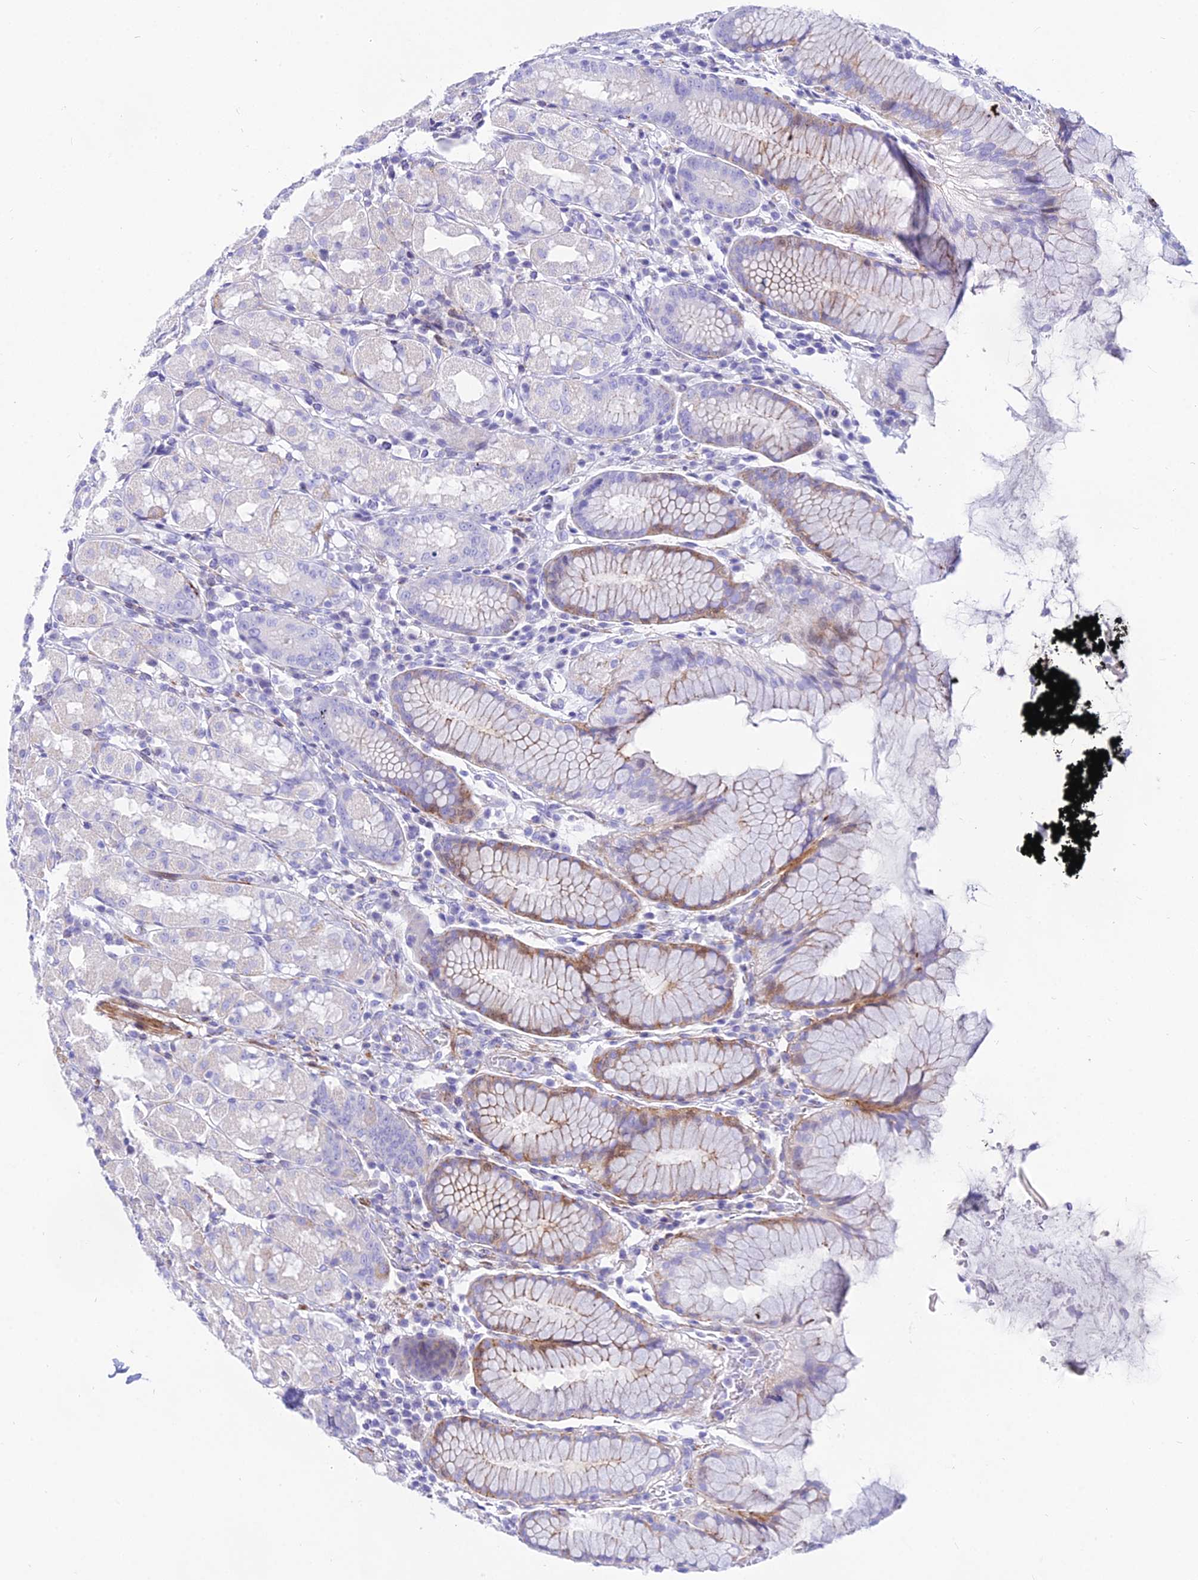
{"staining": {"intensity": "moderate", "quantity": "<25%", "location": "cytoplasmic/membranous"}, "tissue": "stomach", "cell_type": "Glandular cells", "image_type": "normal", "snomed": [{"axis": "morphology", "description": "Normal tissue, NOS"}, {"axis": "topography", "description": "Stomach, lower"}], "caption": "IHC staining of normal stomach, which exhibits low levels of moderate cytoplasmic/membranous positivity in about <25% of glandular cells indicating moderate cytoplasmic/membranous protein expression. The staining was performed using DAB (3,3'-diaminobenzidine) (brown) for protein detection and nuclei were counterstained in hematoxylin (blue).", "gene": "DLX1", "patient": {"sex": "female", "age": 56}}